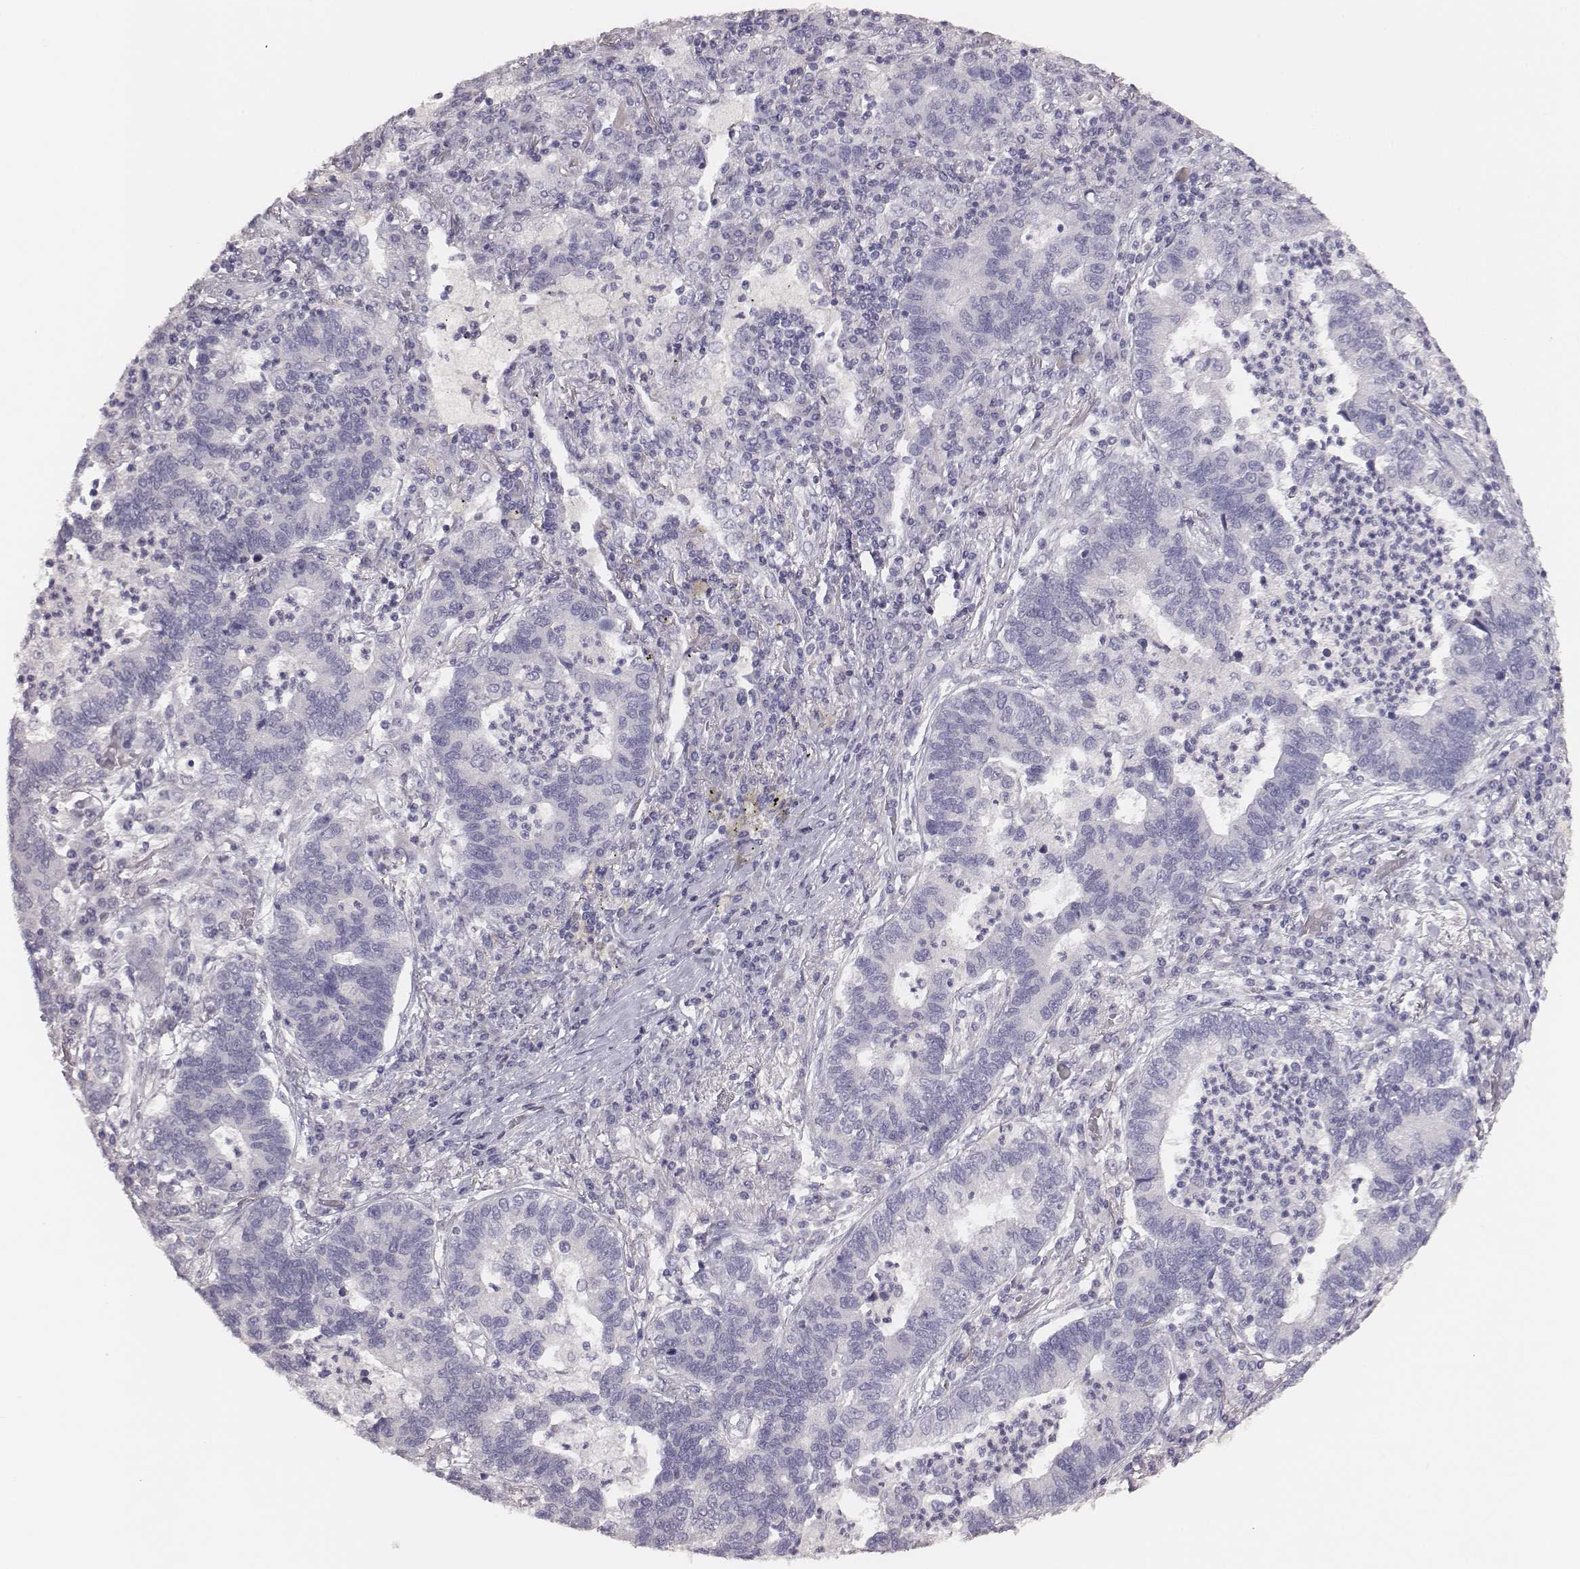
{"staining": {"intensity": "negative", "quantity": "none", "location": "none"}, "tissue": "lung cancer", "cell_type": "Tumor cells", "image_type": "cancer", "snomed": [{"axis": "morphology", "description": "Adenocarcinoma, NOS"}, {"axis": "topography", "description": "Lung"}], "caption": "Immunohistochemical staining of lung cancer (adenocarcinoma) exhibits no significant expression in tumor cells.", "gene": "MYH6", "patient": {"sex": "female", "age": 57}}